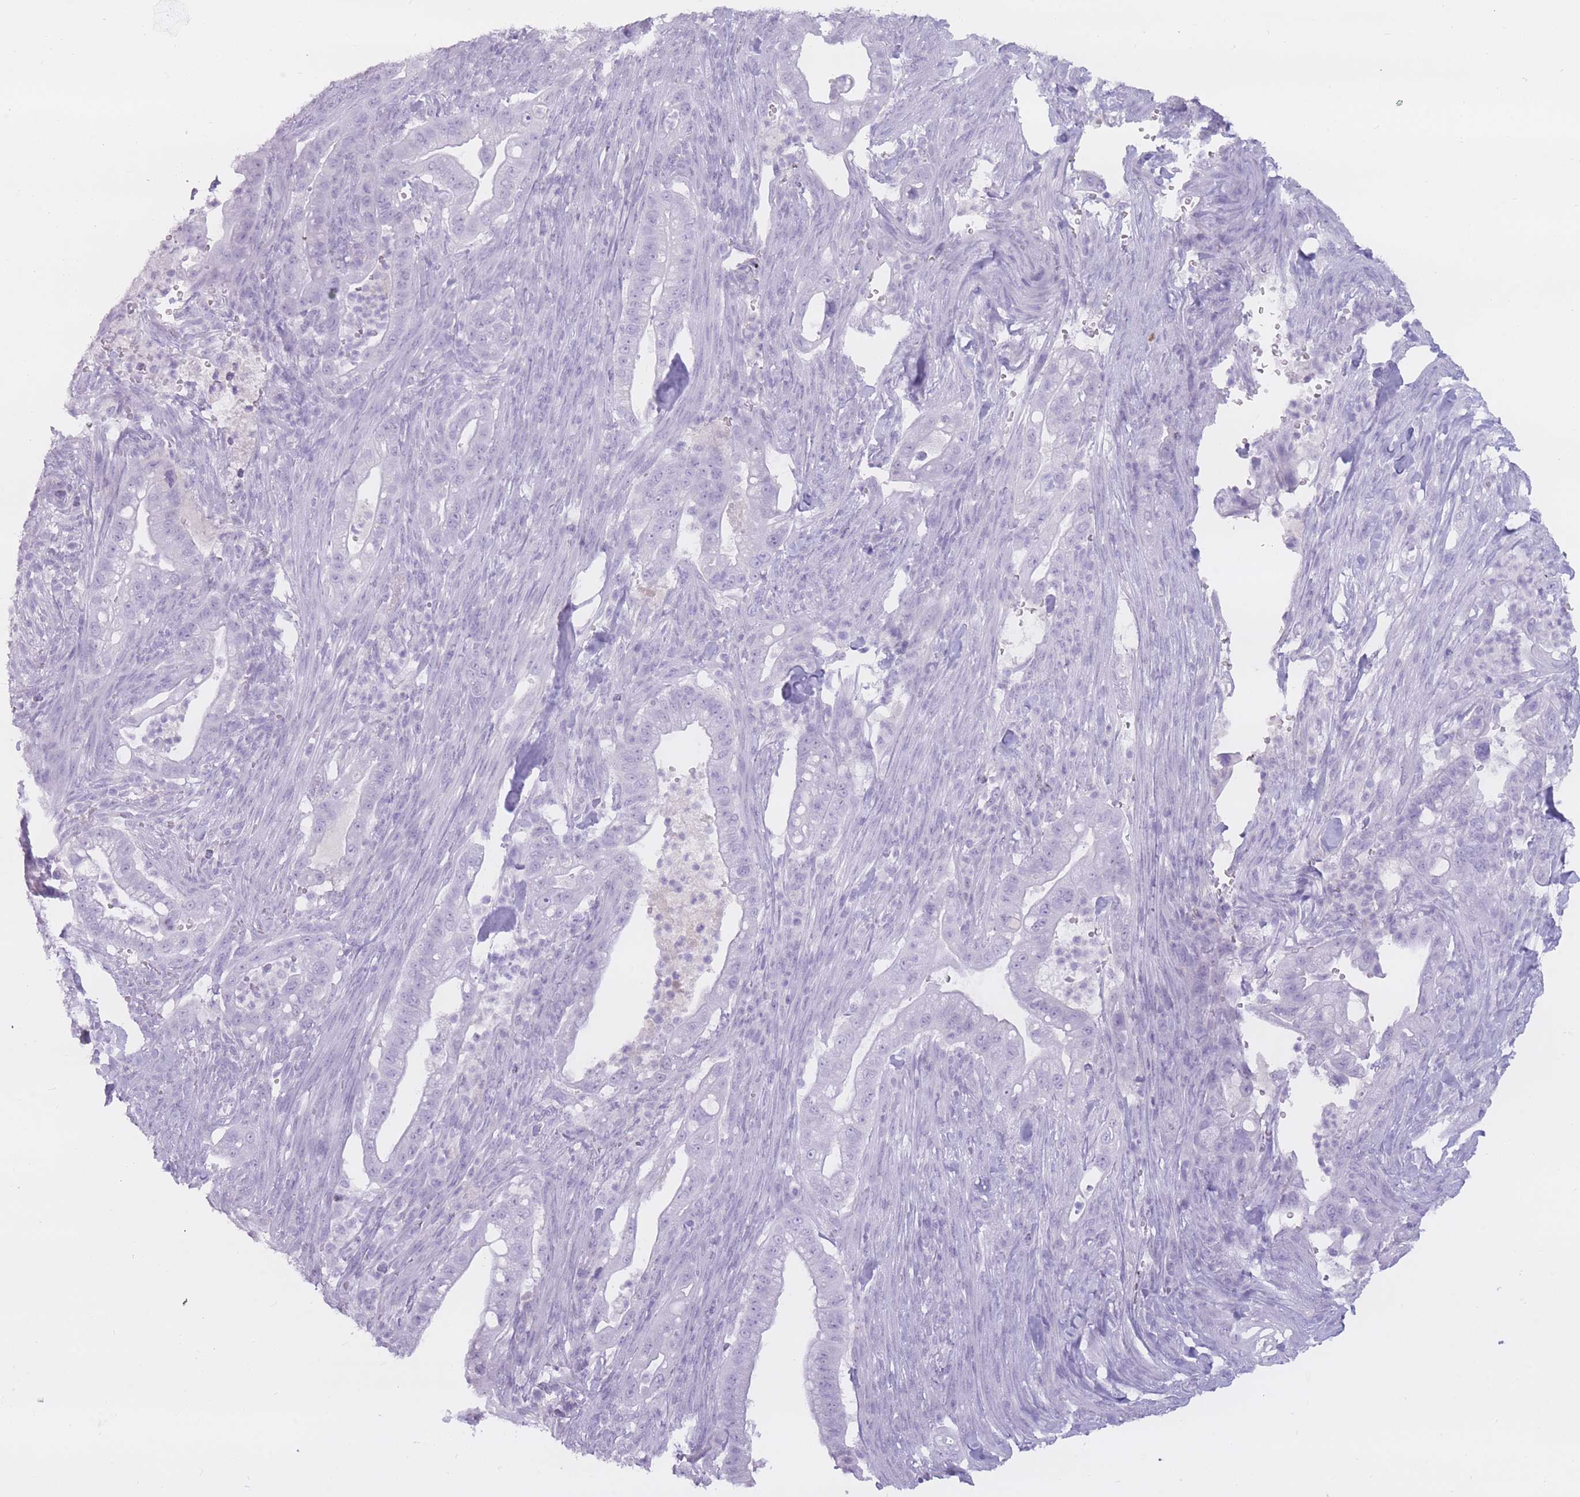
{"staining": {"intensity": "negative", "quantity": "none", "location": "none"}, "tissue": "pancreatic cancer", "cell_type": "Tumor cells", "image_type": "cancer", "snomed": [{"axis": "morphology", "description": "Adenocarcinoma, NOS"}, {"axis": "topography", "description": "Pancreas"}], "caption": "DAB (3,3'-diaminobenzidine) immunohistochemical staining of human pancreatic adenocarcinoma demonstrates no significant expression in tumor cells.", "gene": "PNMA3", "patient": {"sex": "male", "age": 44}}